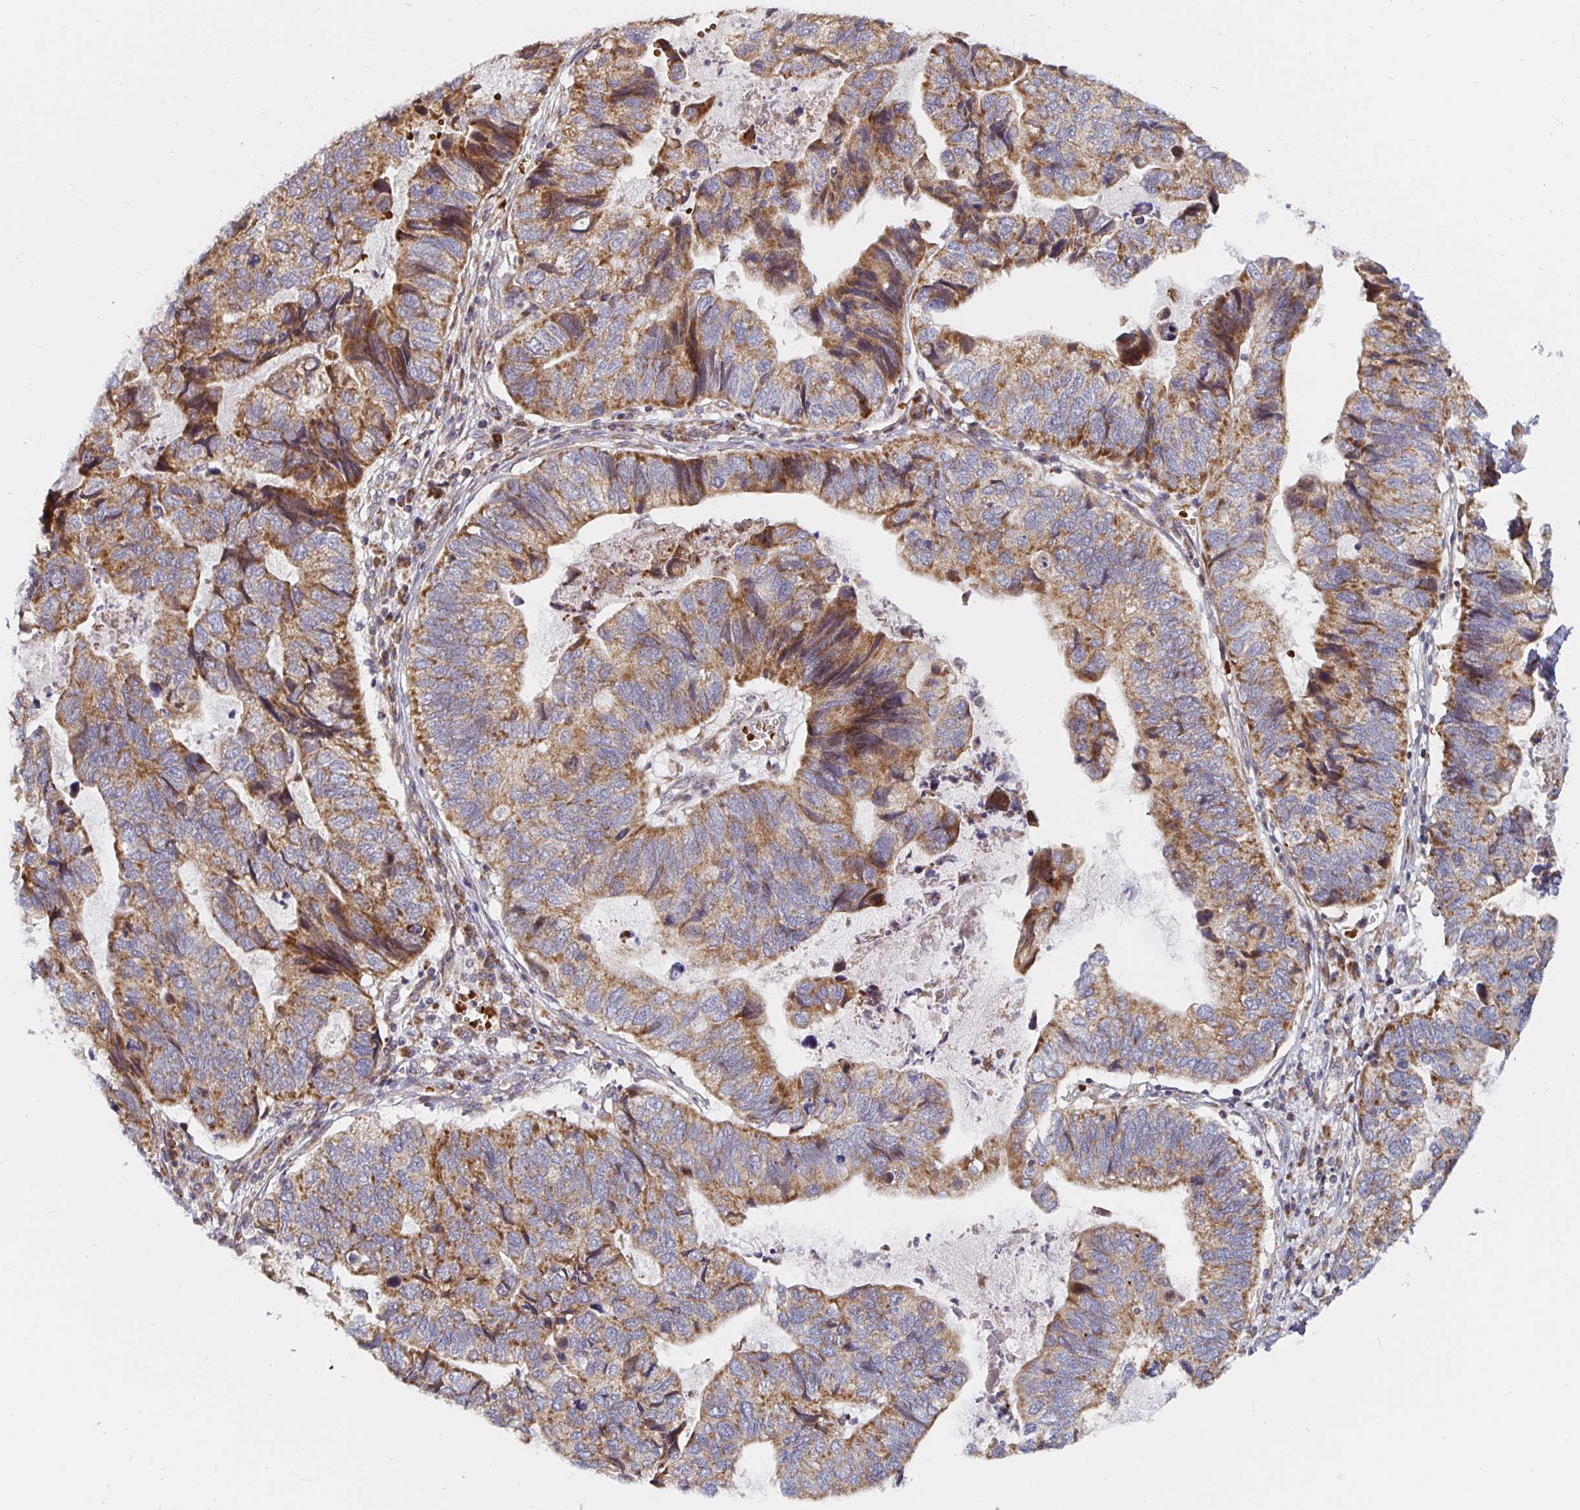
{"staining": {"intensity": "moderate", "quantity": ">75%", "location": "cytoplasmic/membranous"}, "tissue": "stomach cancer", "cell_type": "Tumor cells", "image_type": "cancer", "snomed": [{"axis": "morphology", "description": "Adenocarcinoma, NOS"}, {"axis": "topography", "description": "Stomach, upper"}], "caption": "Stomach cancer (adenocarcinoma) stained with DAB (3,3'-diaminobenzidine) immunohistochemistry (IHC) exhibits medium levels of moderate cytoplasmic/membranous staining in about >75% of tumor cells.", "gene": "MRPL28", "patient": {"sex": "female", "age": 67}}